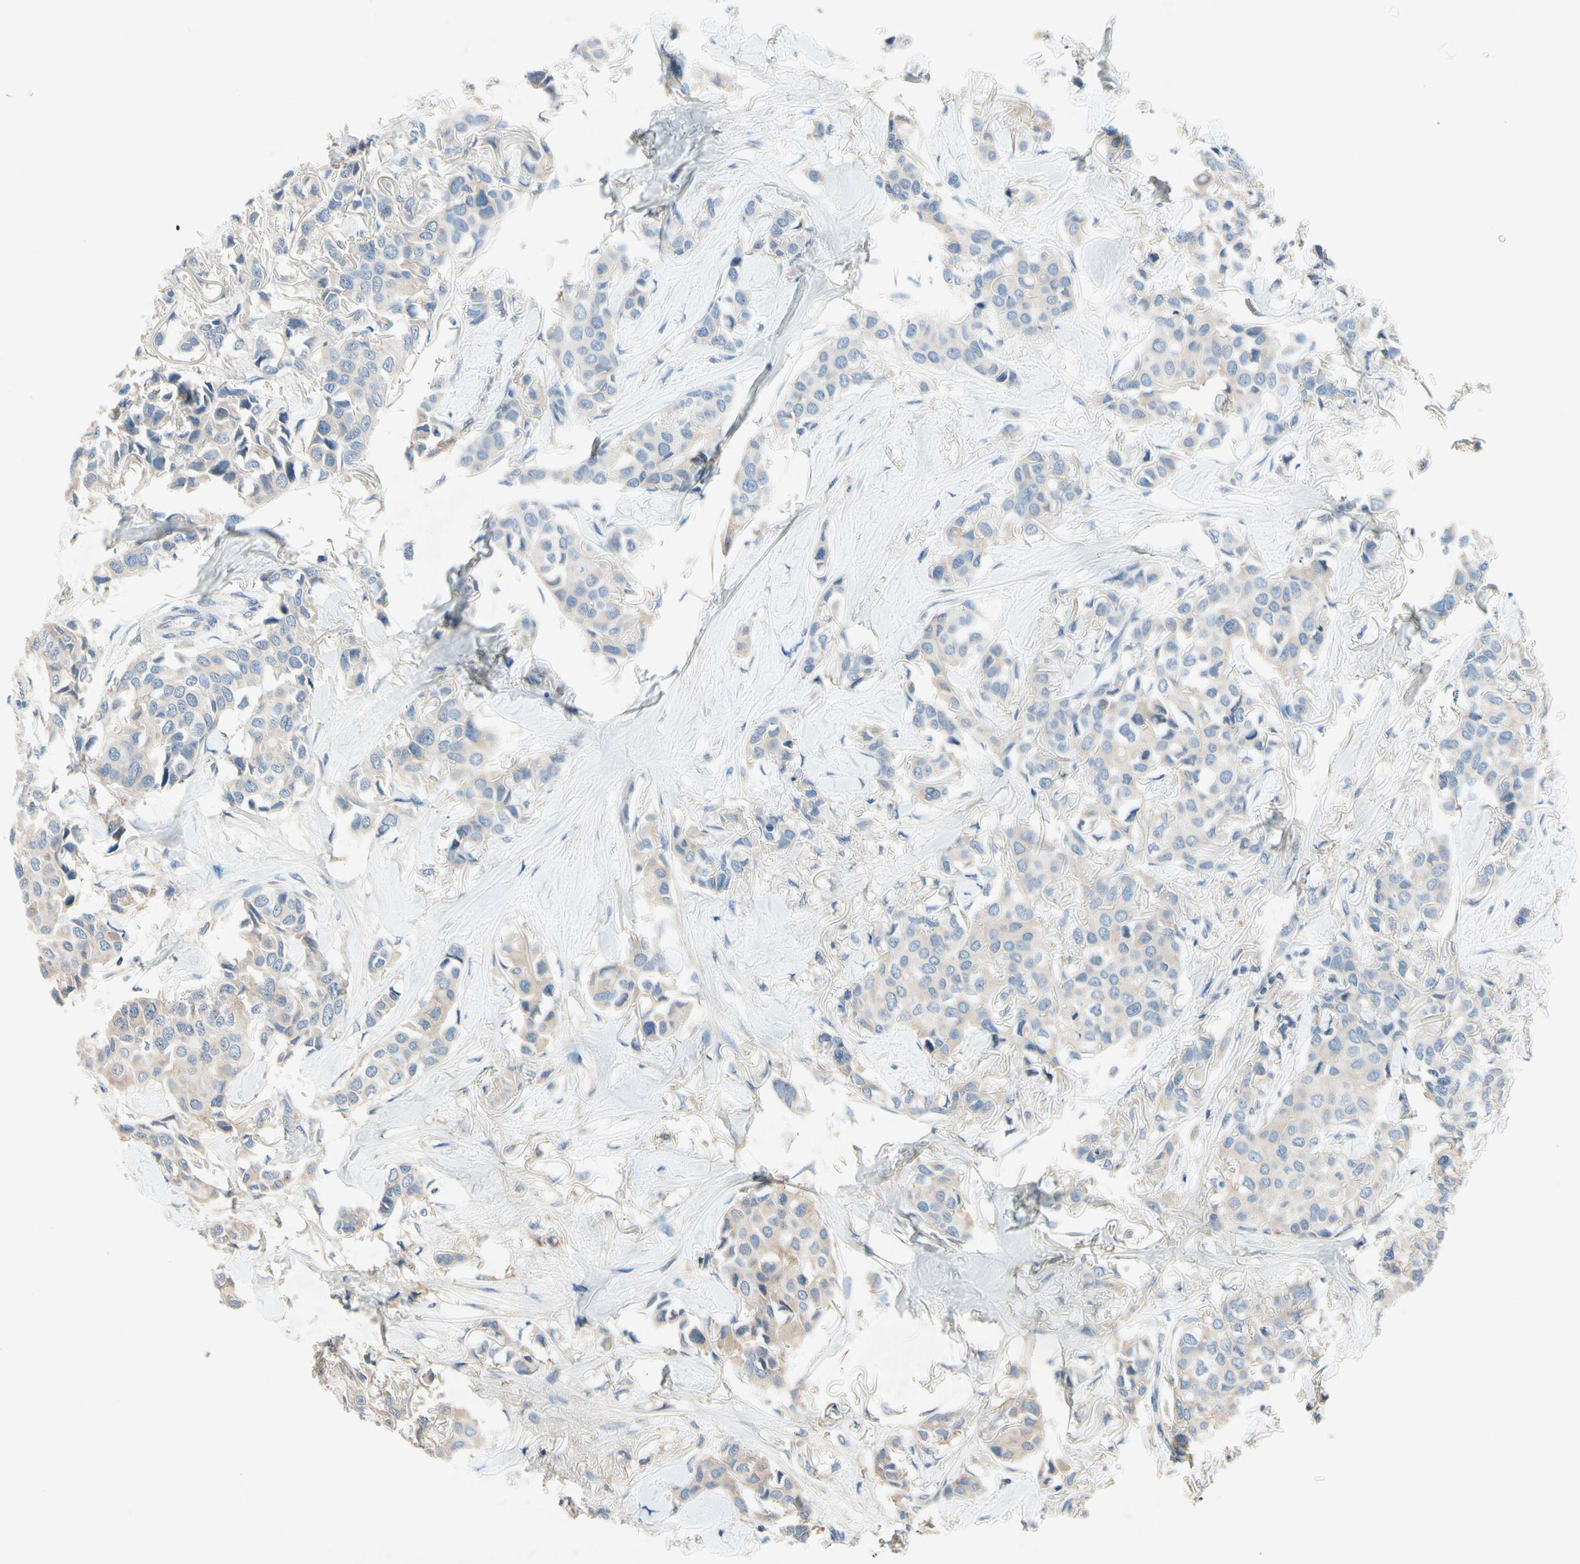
{"staining": {"intensity": "weak", "quantity": "25%-75%", "location": "cytoplasmic/membranous"}, "tissue": "breast cancer", "cell_type": "Tumor cells", "image_type": "cancer", "snomed": [{"axis": "morphology", "description": "Duct carcinoma"}, {"axis": "topography", "description": "Breast"}], "caption": "Immunohistochemical staining of human breast cancer (intraductal carcinoma) reveals low levels of weak cytoplasmic/membranous protein positivity in about 25%-75% of tumor cells.", "gene": "IL1RL1", "patient": {"sex": "female", "age": 80}}